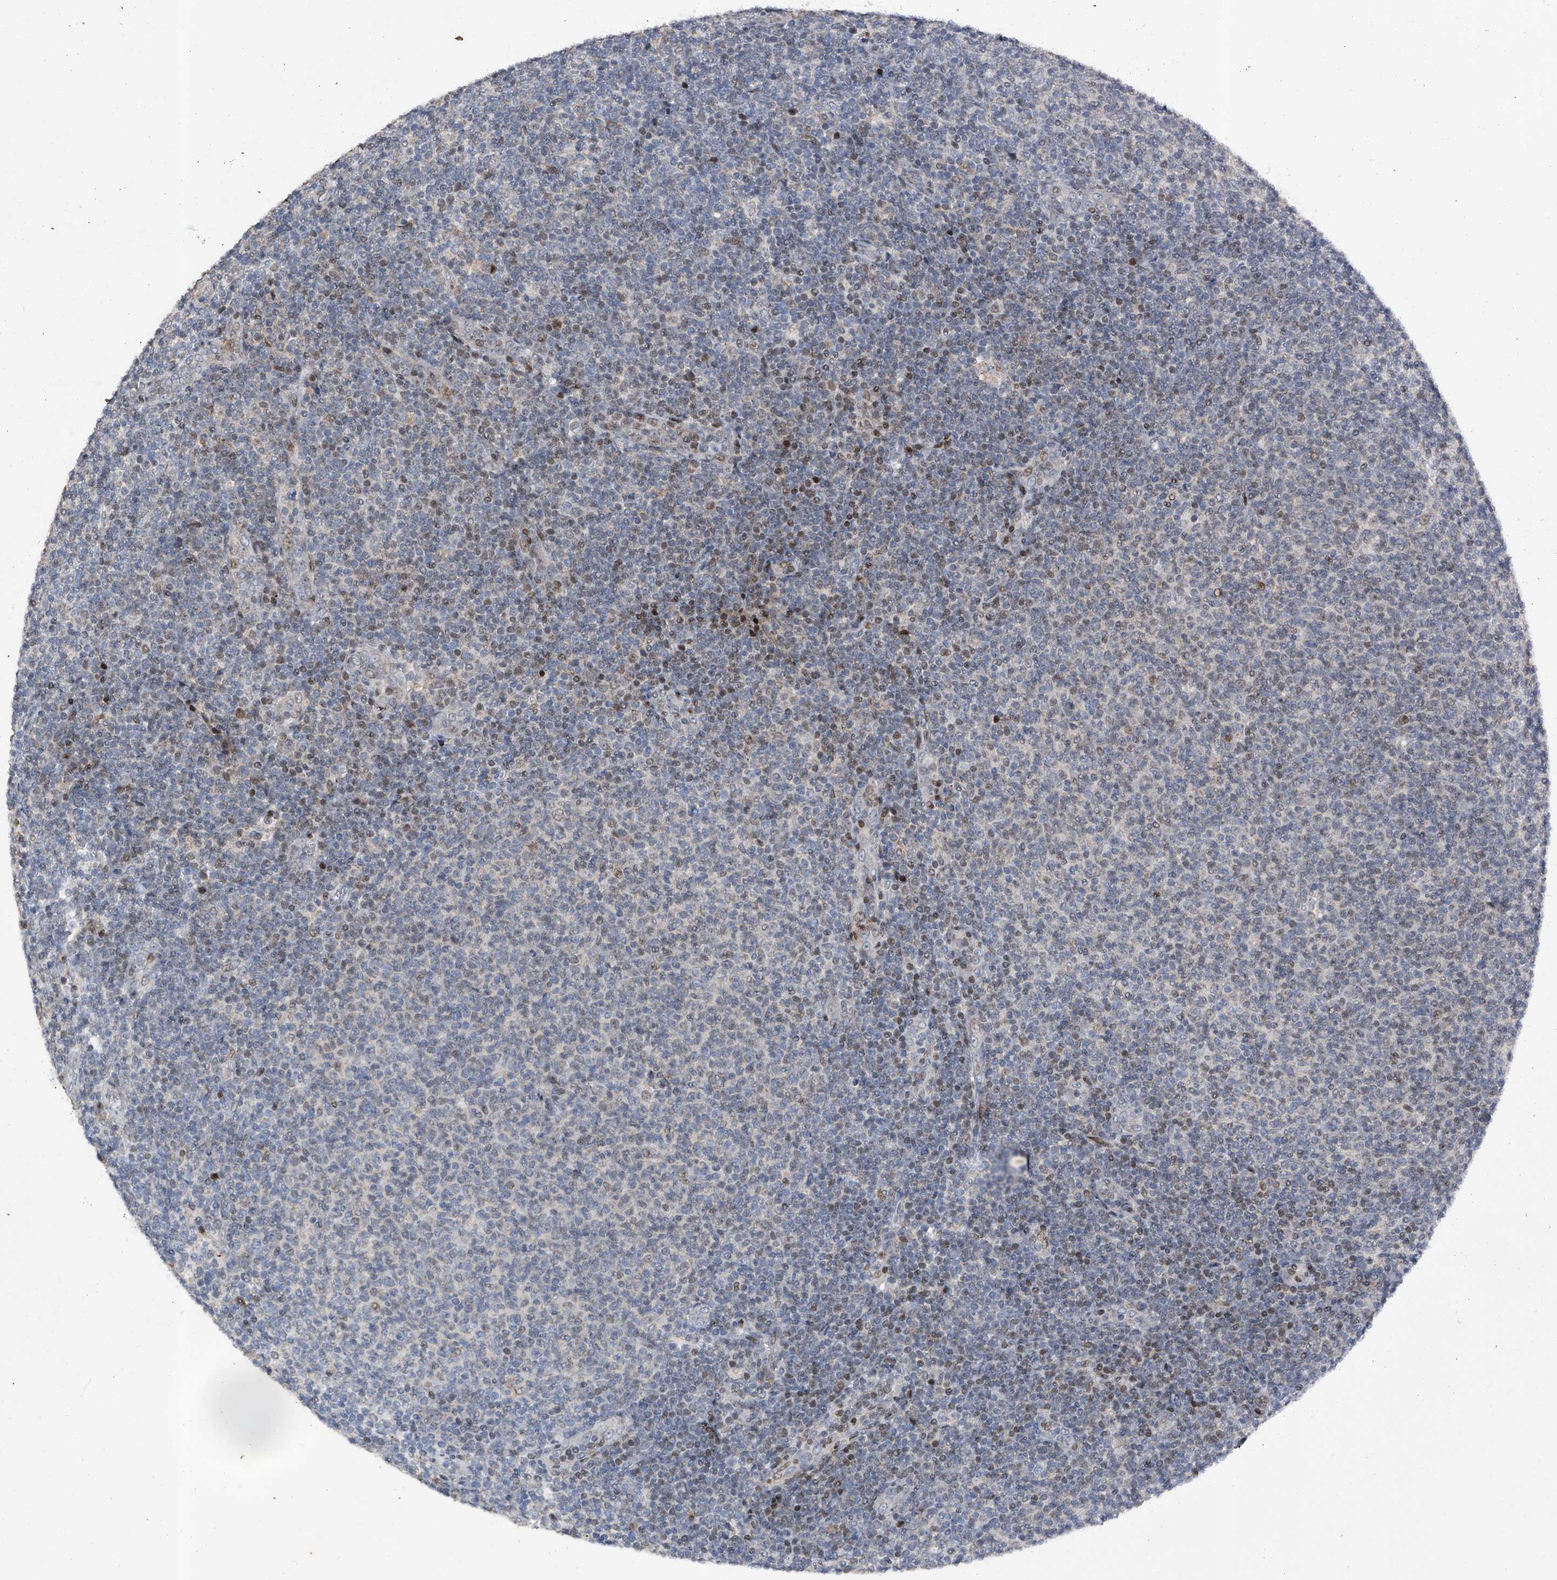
{"staining": {"intensity": "negative", "quantity": "none", "location": "none"}, "tissue": "lymphoma", "cell_type": "Tumor cells", "image_type": "cancer", "snomed": [{"axis": "morphology", "description": "Malignant lymphoma, non-Hodgkin's type, Low grade"}, {"axis": "topography", "description": "Lymph node"}], "caption": "Lymphoma was stained to show a protein in brown. There is no significant staining in tumor cells.", "gene": "RWDD2A", "patient": {"sex": "male", "age": 66}}